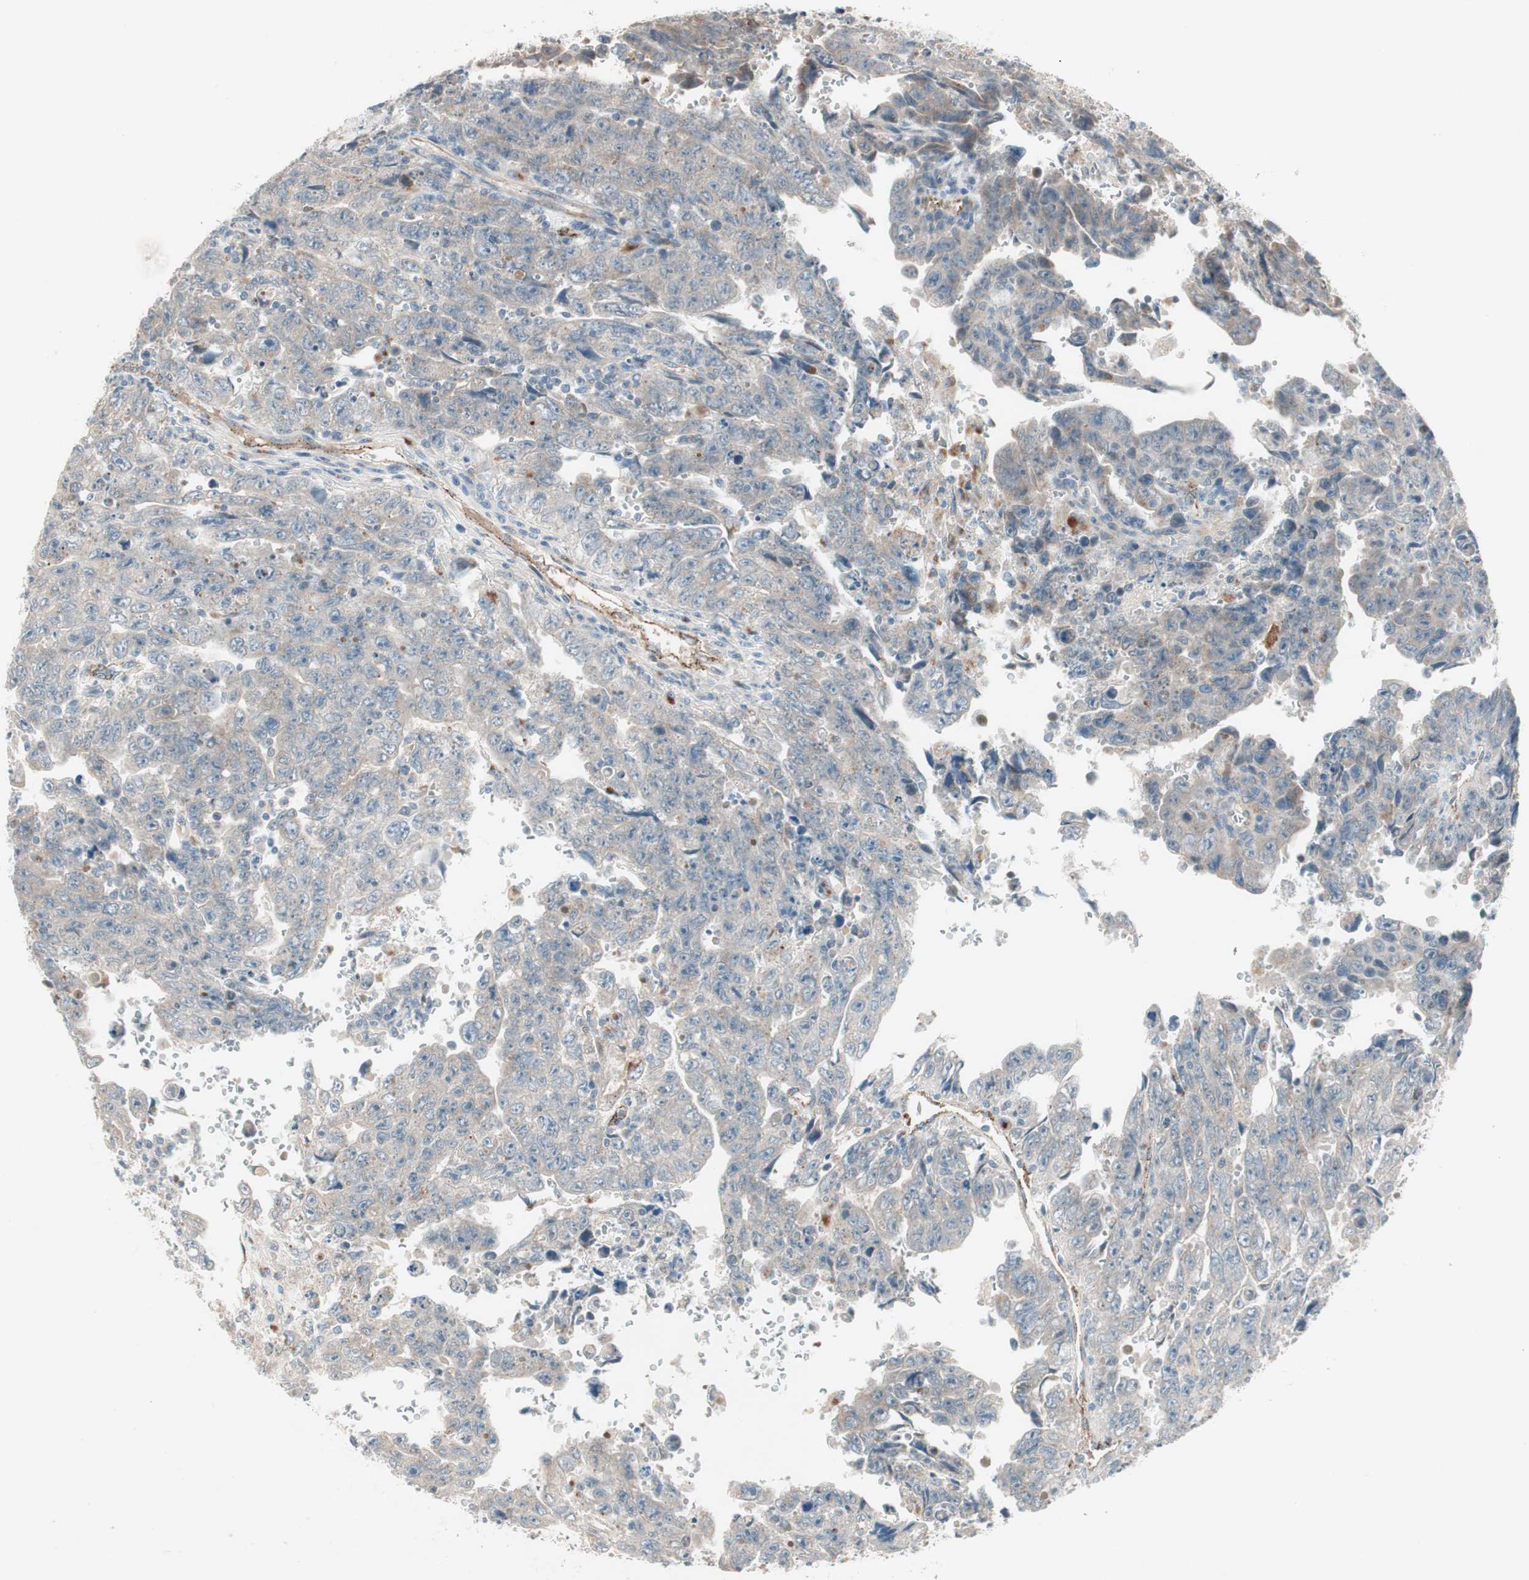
{"staining": {"intensity": "weak", "quantity": "25%-75%", "location": "cytoplasmic/membranous"}, "tissue": "testis cancer", "cell_type": "Tumor cells", "image_type": "cancer", "snomed": [{"axis": "morphology", "description": "Carcinoma, Embryonal, NOS"}, {"axis": "topography", "description": "Testis"}], "caption": "This image displays IHC staining of testis cancer, with low weak cytoplasmic/membranous expression in about 25%-75% of tumor cells.", "gene": "FGFR4", "patient": {"sex": "male", "age": 28}}